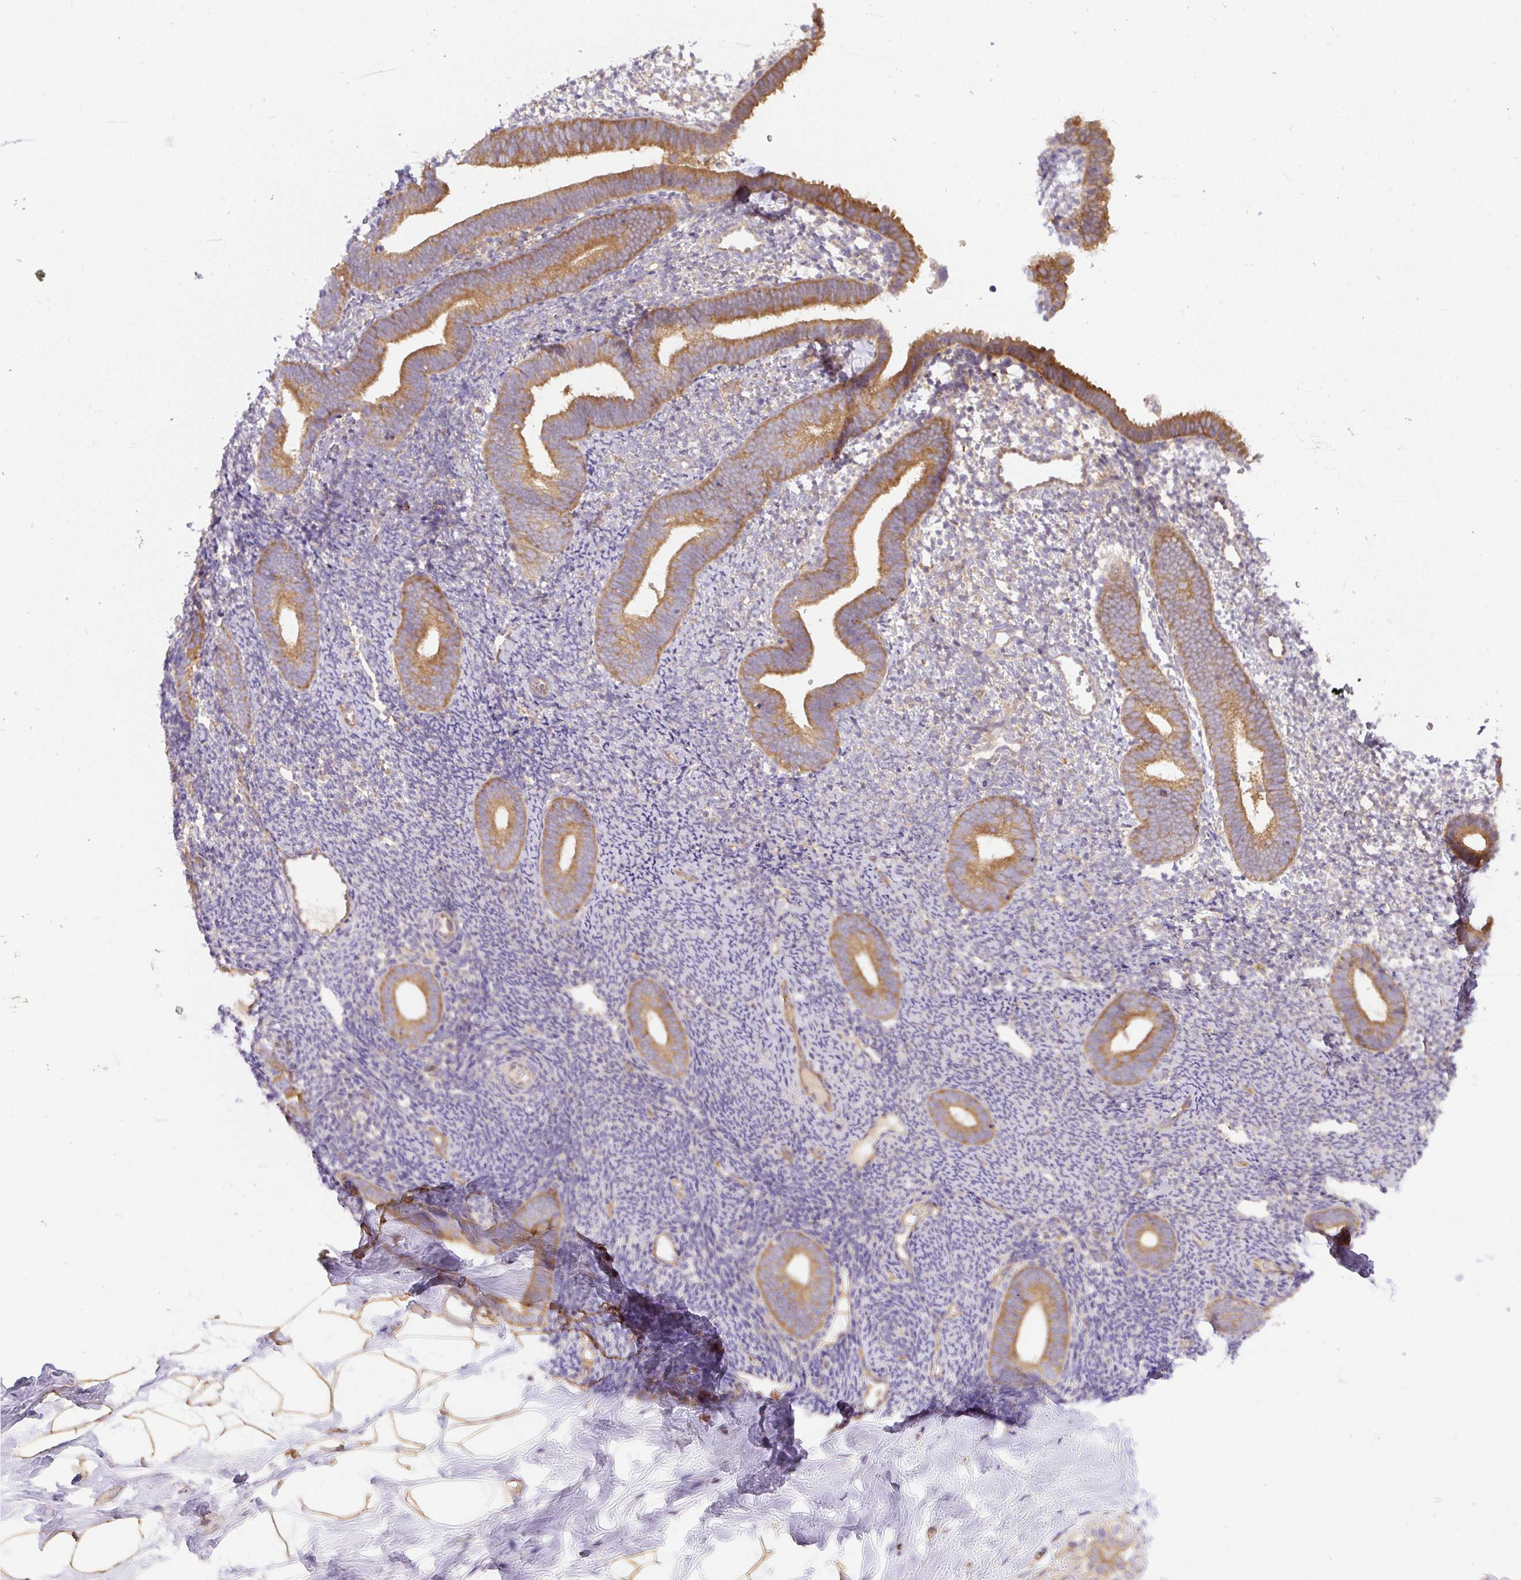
{"staining": {"intensity": "negative", "quantity": "none", "location": "none"}, "tissue": "endometrium", "cell_type": "Cells in endometrial stroma", "image_type": "normal", "snomed": [{"axis": "morphology", "description": "Normal tissue, NOS"}, {"axis": "topography", "description": "Endometrium"}], "caption": "This is a photomicrograph of IHC staining of benign endometrium, which shows no positivity in cells in endometrial stroma. The staining was performed using DAB to visualize the protein expression in brown, while the nuclei were stained in blue with hematoxylin (Magnification: 20x).", "gene": "DAPK1", "patient": {"sex": "female", "age": 39}}